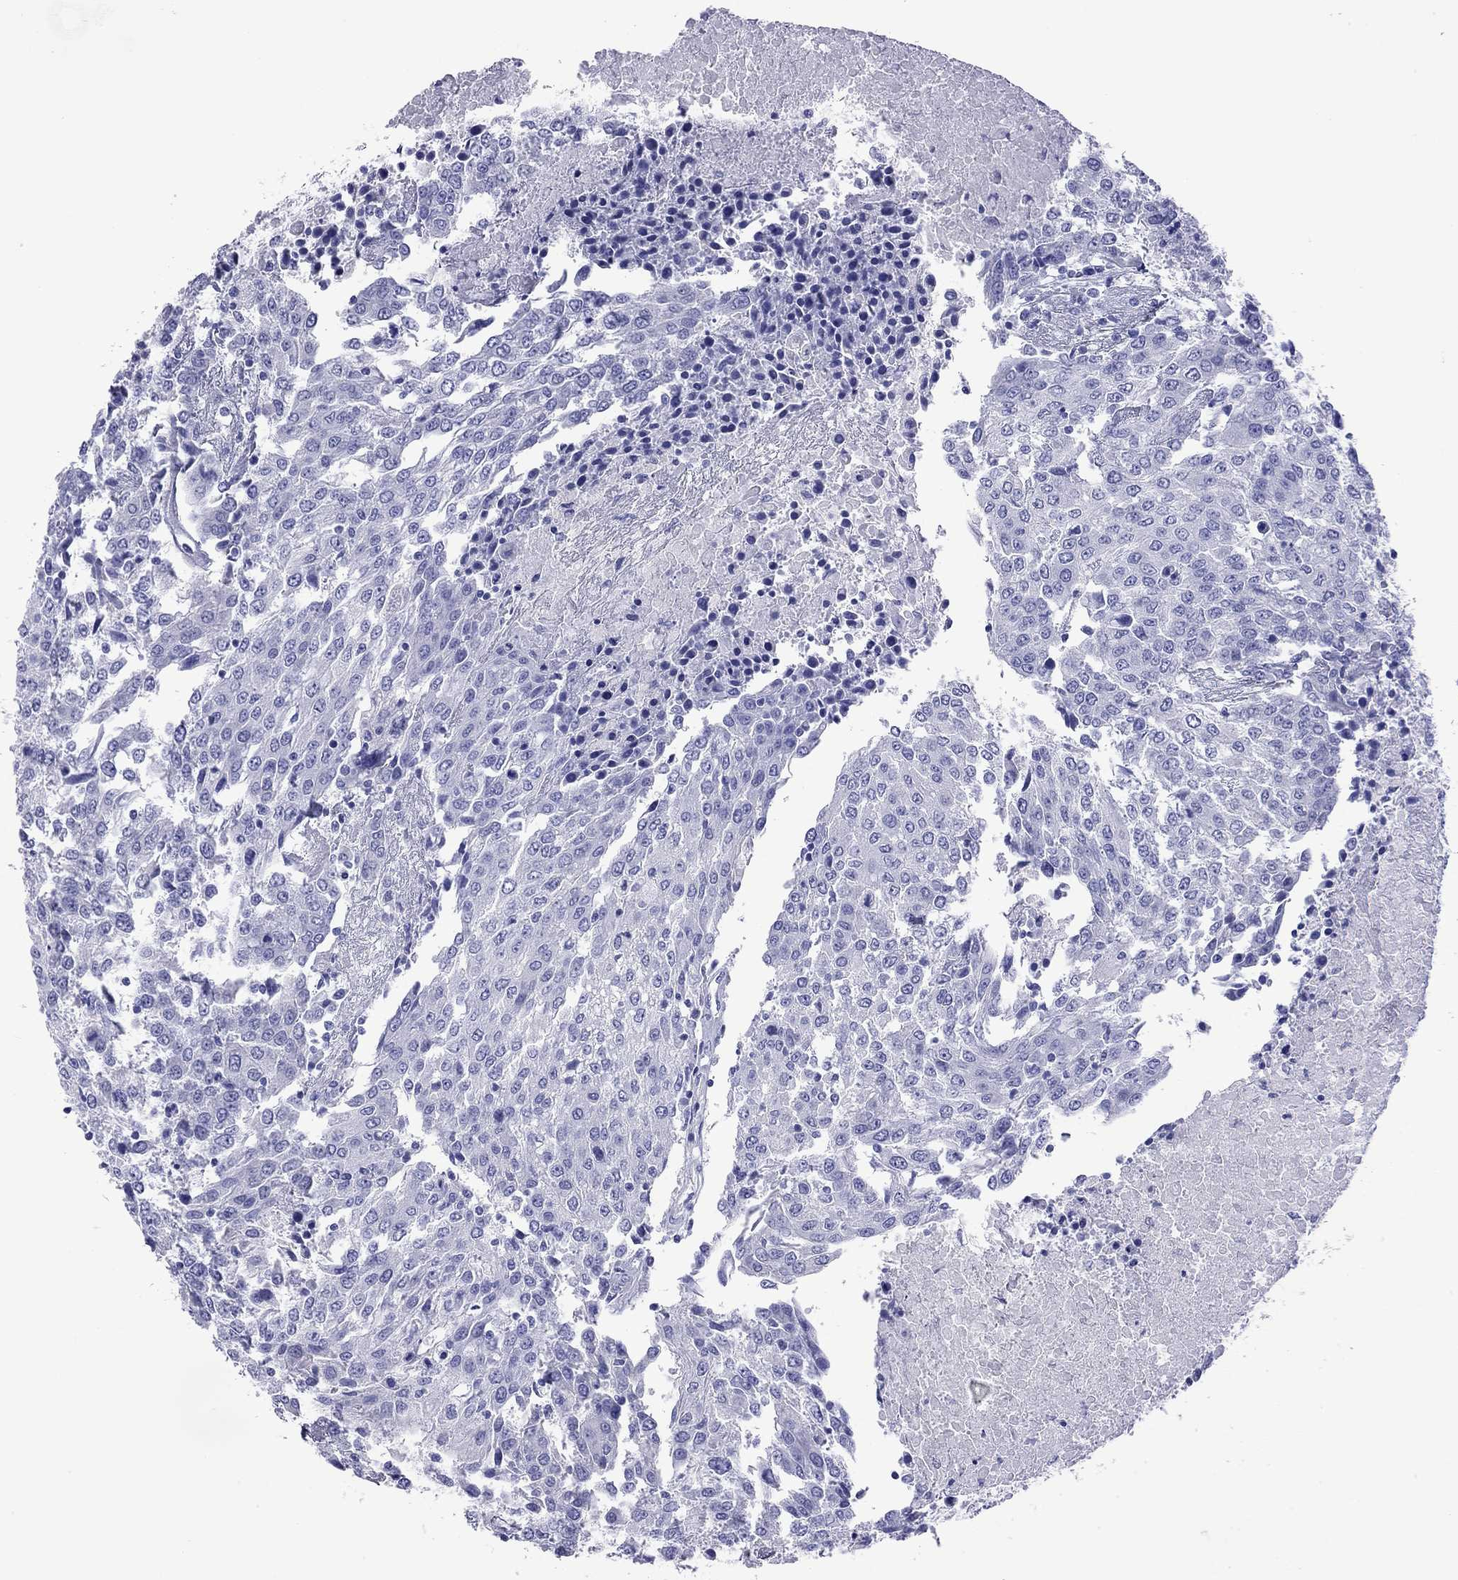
{"staining": {"intensity": "negative", "quantity": "none", "location": "none"}, "tissue": "urothelial cancer", "cell_type": "Tumor cells", "image_type": "cancer", "snomed": [{"axis": "morphology", "description": "Urothelial carcinoma, High grade"}, {"axis": "topography", "description": "Urinary bladder"}], "caption": "The photomicrograph reveals no staining of tumor cells in urothelial cancer.", "gene": "KIAA2012", "patient": {"sex": "female", "age": 85}}